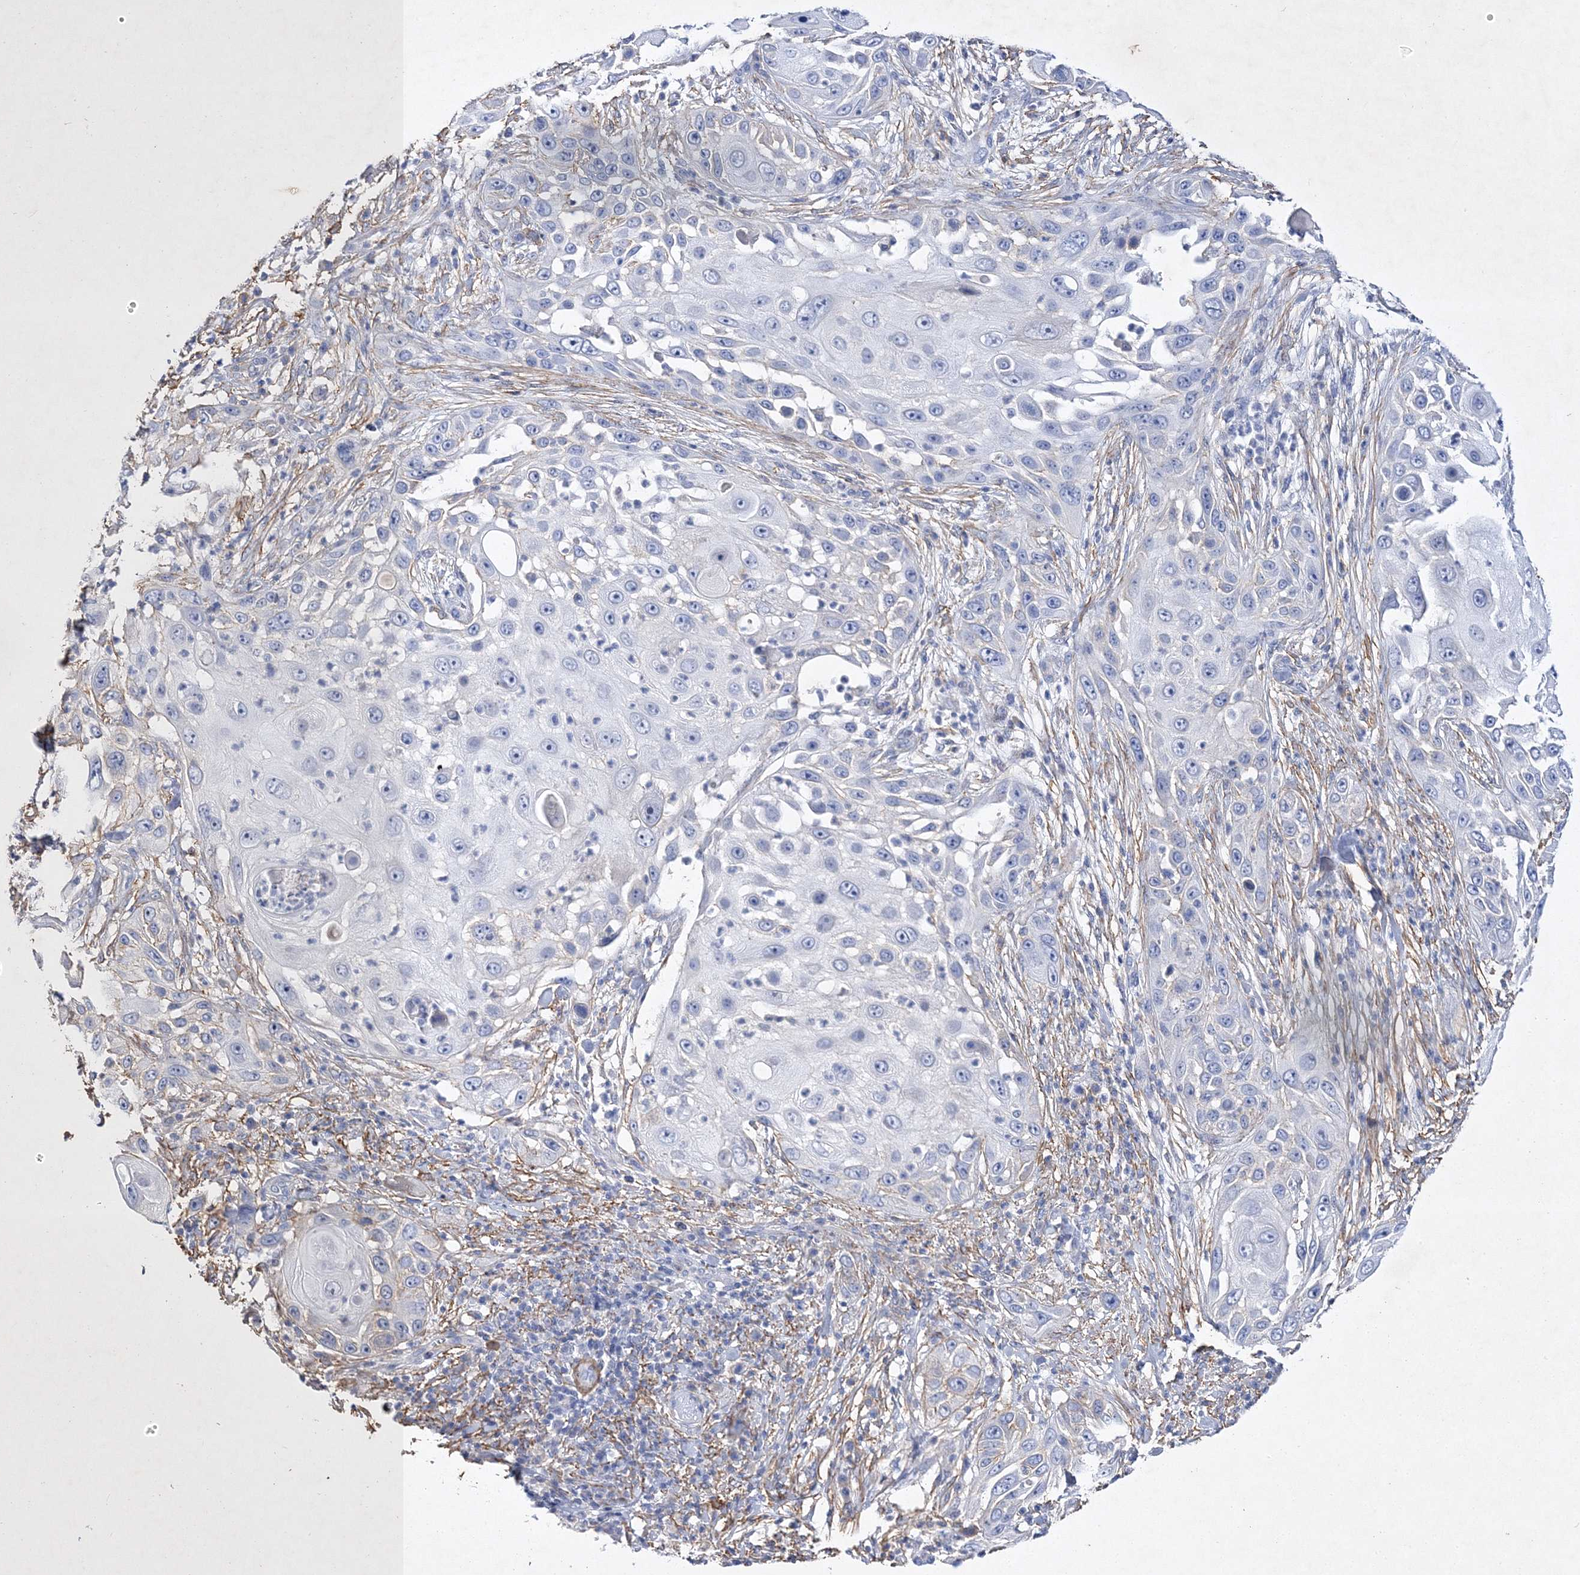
{"staining": {"intensity": "negative", "quantity": "none", "location": "none"}, "tissue": "skin cancer", "cell_type": "Tumor cells", "image_type": "cancer", "snomed": [{"axis": "morphology", "description": "Squamous cell carcinoma, NOS"}, {"axis": "topography", "description": "Skin"}], "caption": "Skin squamous cell carcinoma was stained to show a protein in brown. There is no significant staining in tumor cells.", "gene": "RTN2", "patient": {"sex": "female", "age": 44}}